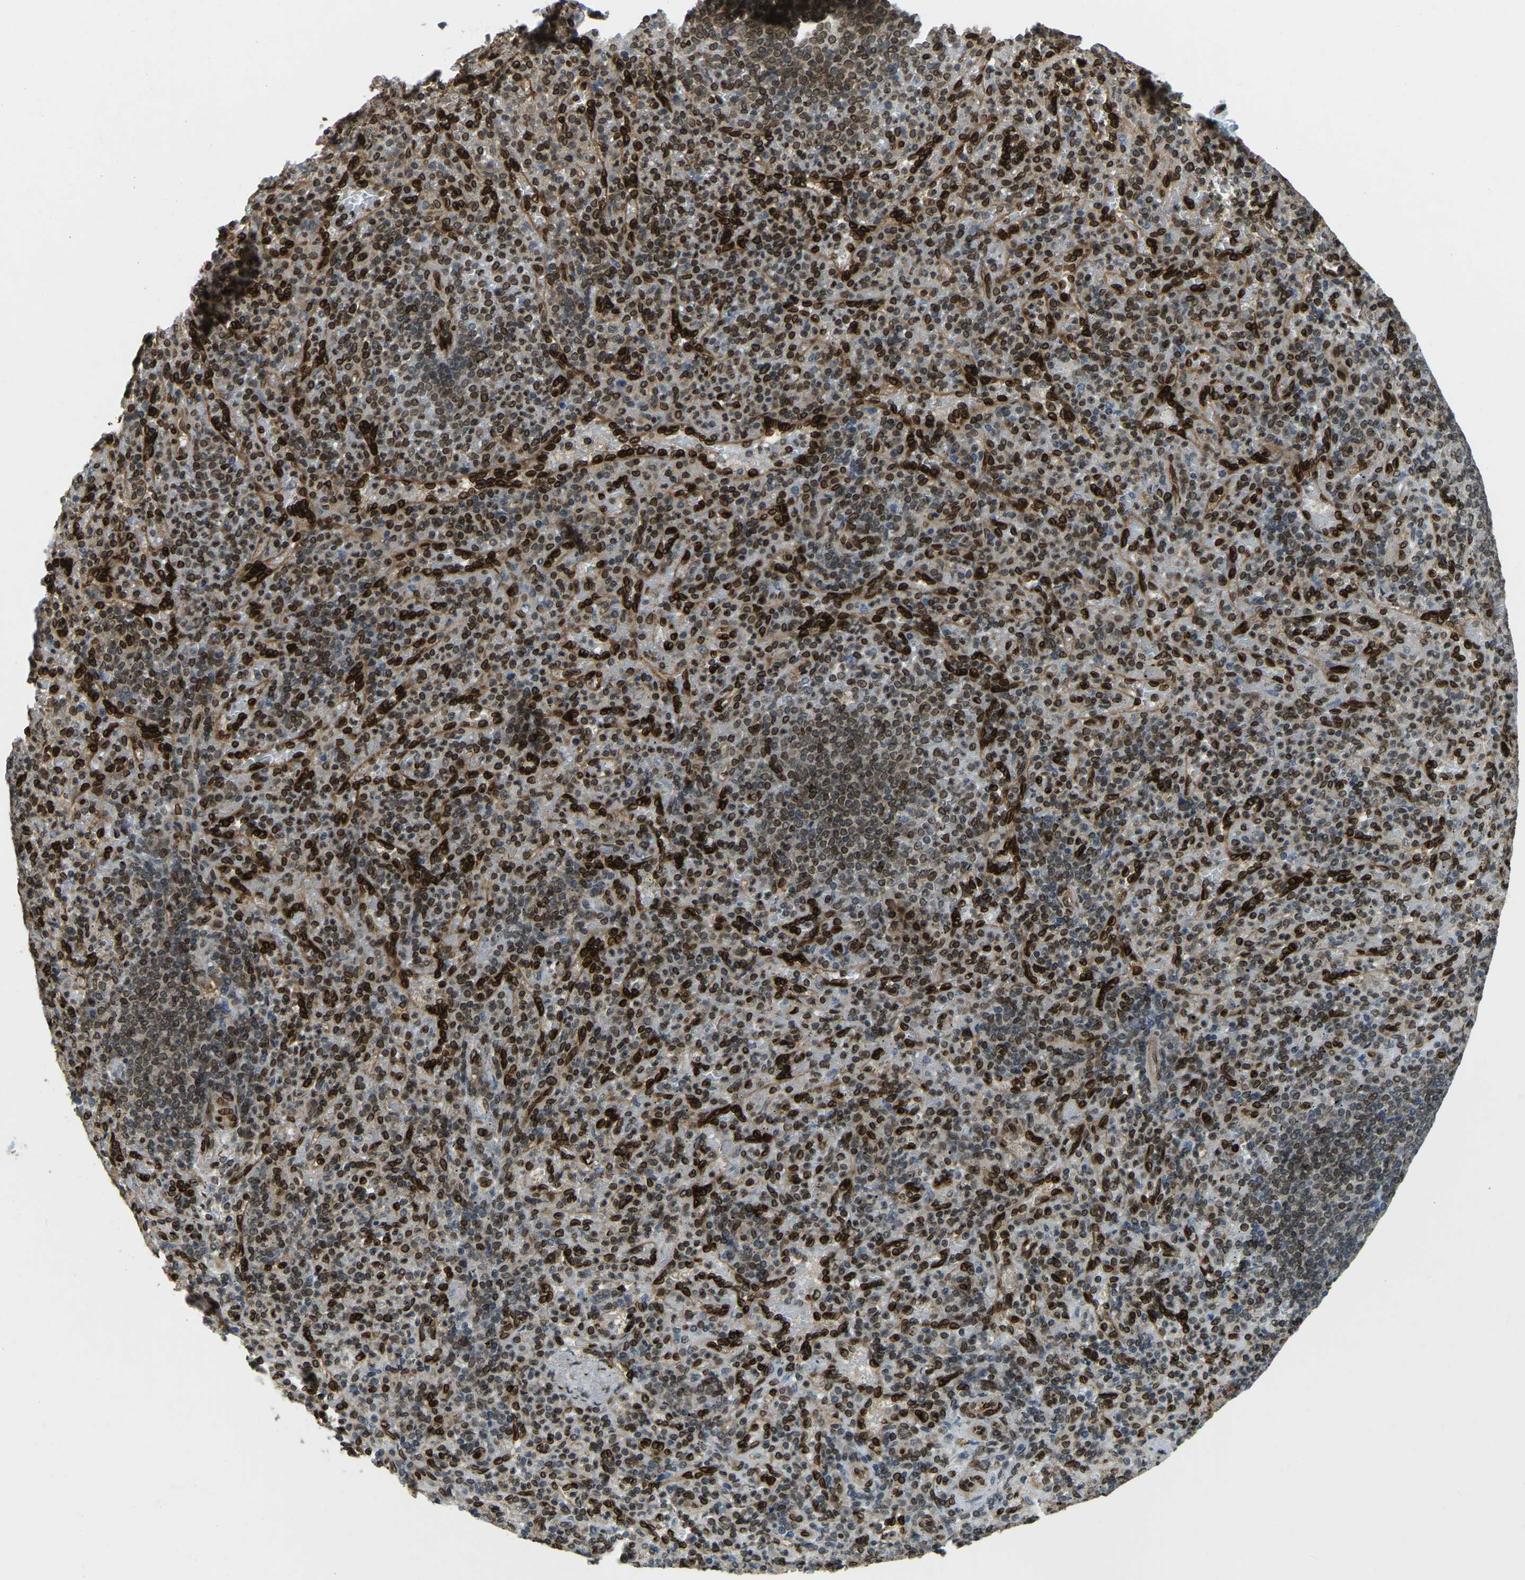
{"staining": {"intensity": "strong", "quantity": "25%-75%", "location": "cytoplasmic/membranous,nuclear"}, "tissue": "spleen", "cell_type": "Cells in red pulp", "image_type": "normal", "snomed": [{"axis": "morphology", "description": "Normal tissue, NOS"}, {"axis": "topography", "description": "Spleen"}], "caption": "This is an image of IHC staining of normal spleen, which shows strong expression in the cytoplasmic/membranous,nuclear of cells in red pulp.", "gene": "SYNE1", "patient": {"sex": "female", "age": 74}}